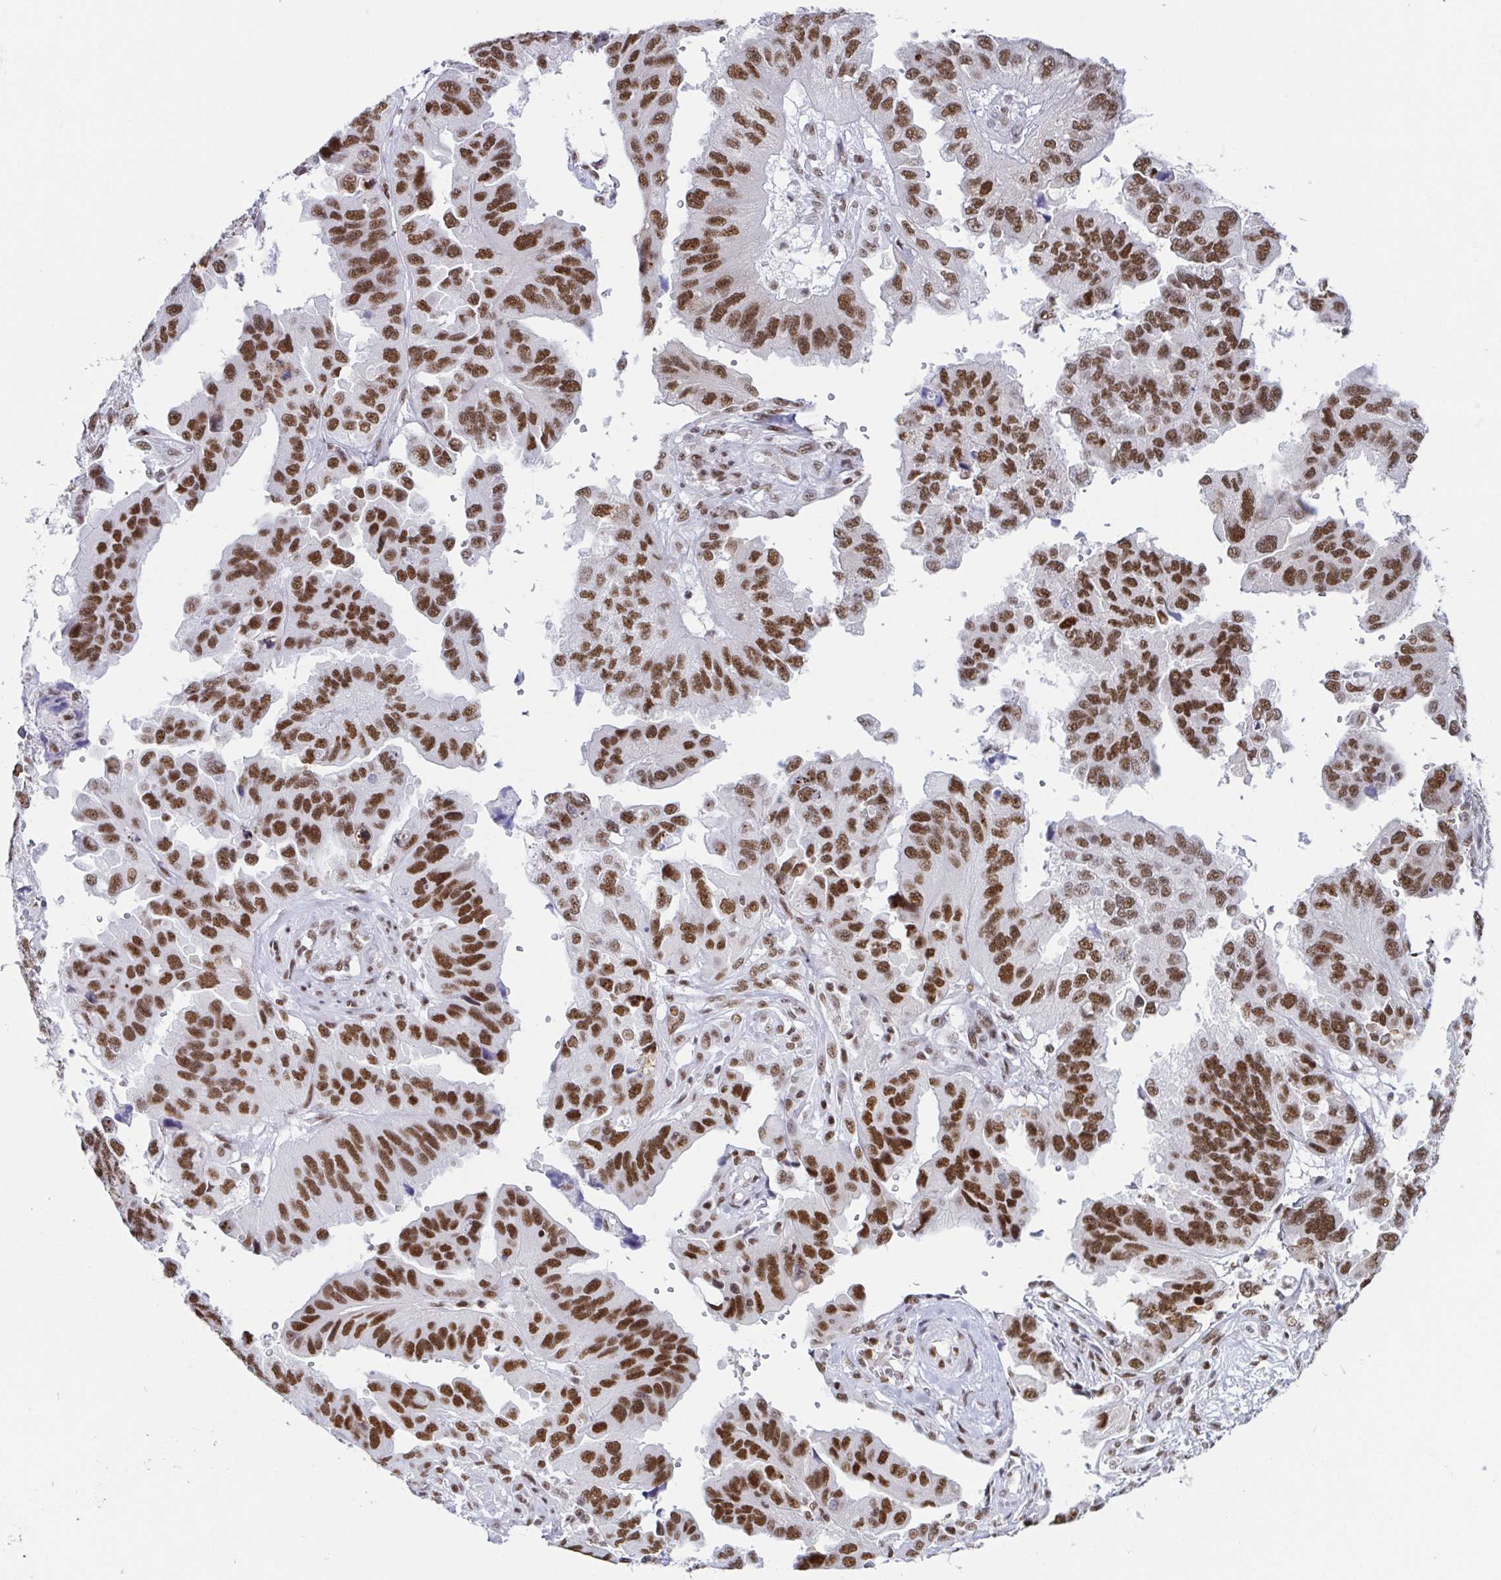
{"staining": {"intensity": "strong", "quantity": ">75%", "location": "nuclear"}, "tissue": "ovarian cancer", "cell_type": "Tumor cells", "image_type": "cancer", "snomed": [{"axis": "morphology", "description": "Cystadenocarcinoma, serous, NOS"}, {"axis": "topography", "description": "Ovary"}], "caption": "Protein staining by immunohistochemistry (IHC) demonstrates strong nuclear staining in about >75% of tumor cells in serous cystadenocarcinoma (ovarian).", "gene": "EWSR1", "patient": {"sex": "female", "age": 79}}